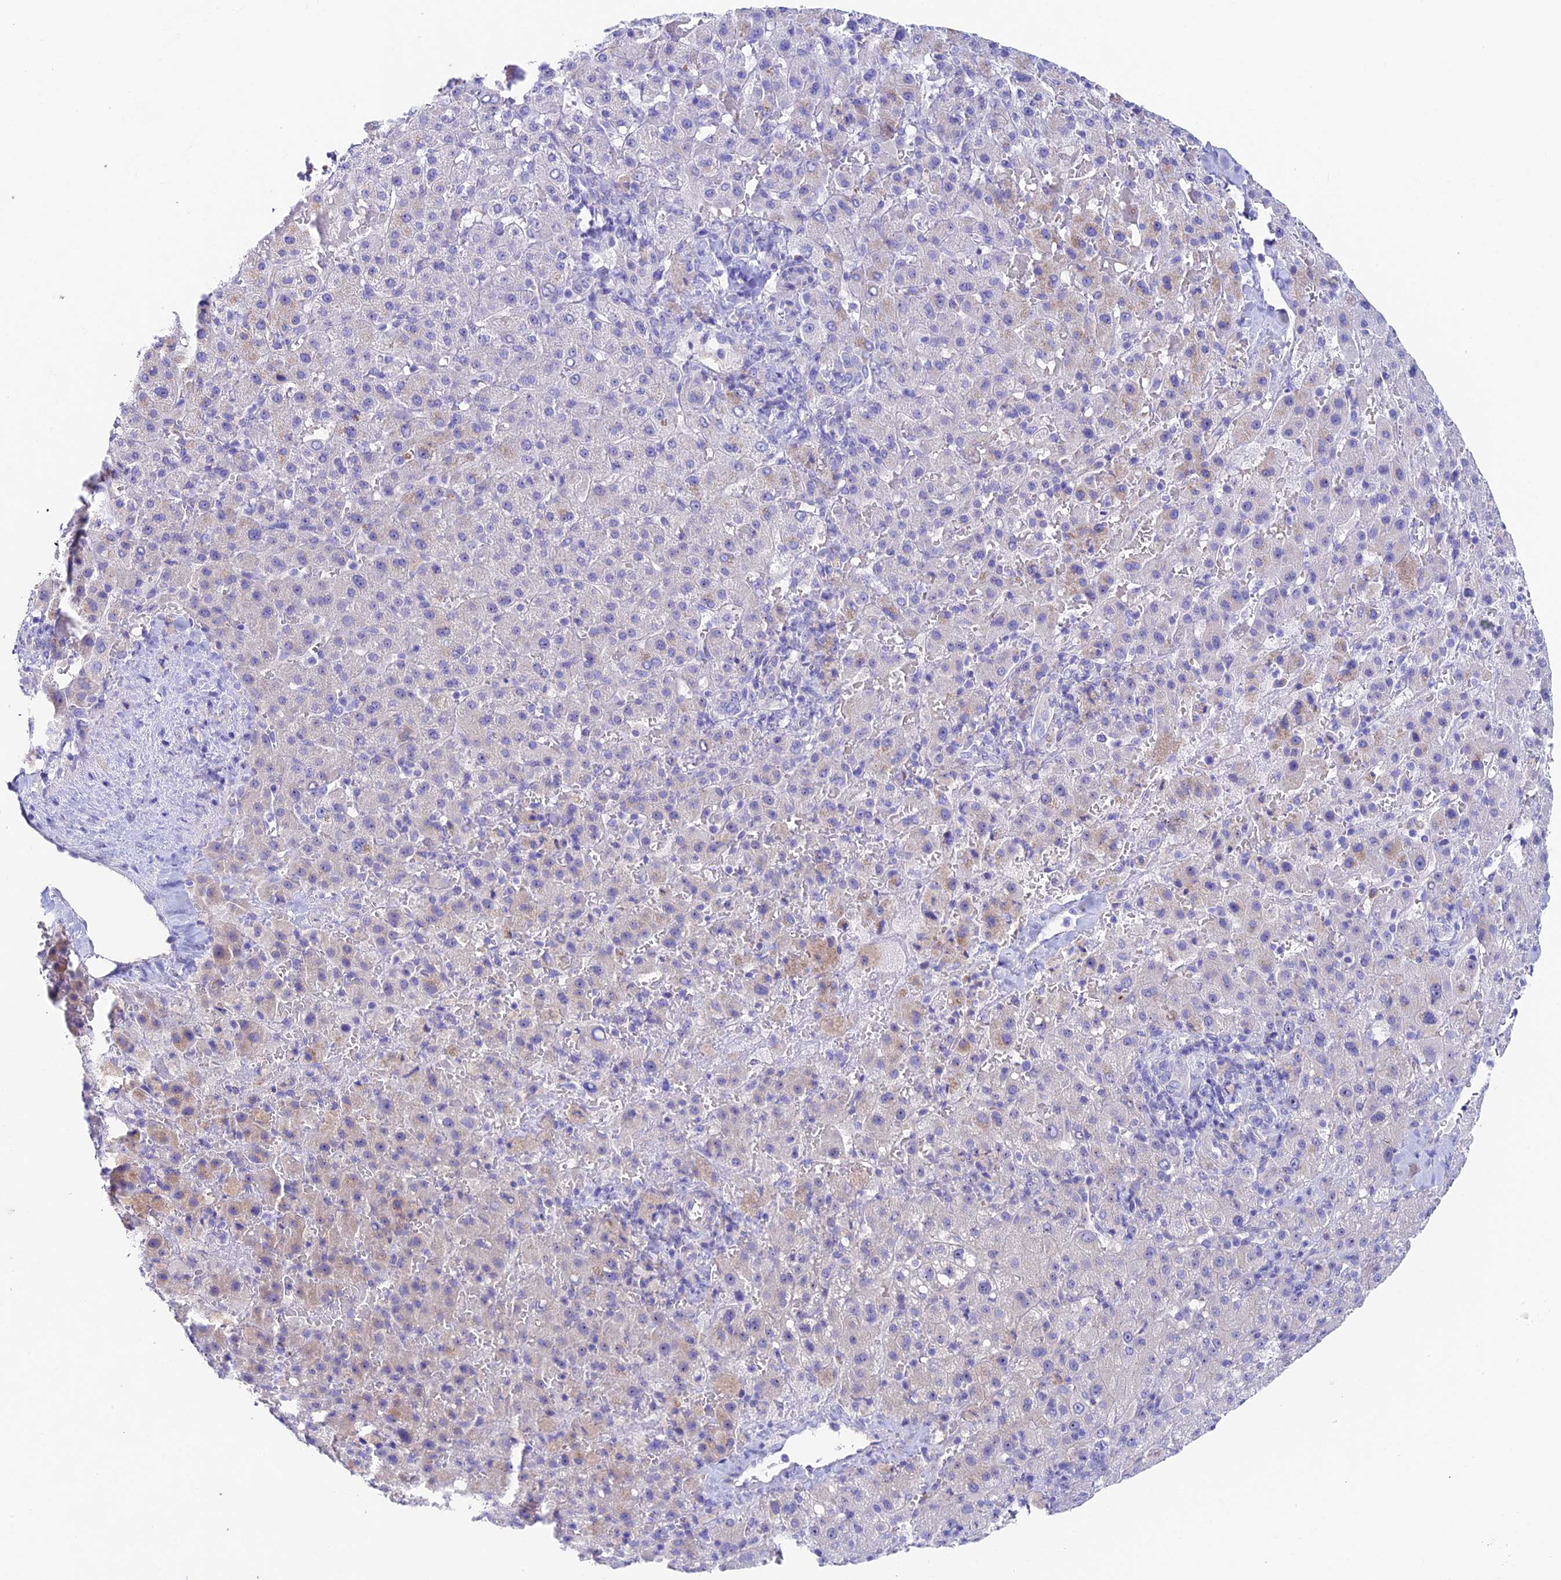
{"staining": {"intensity": "weak", "quantity": "<25%", "location": "cytoplasmic/membranous"}, "tissue": "liver cancer", "cell_type": "Tumor cells", "image_type": "cancer", "snomed": [{"axis": "morphology", "description": "Carcinoma, Hepatocellular, NOS"}, {"axis": "topography", "description": "Liver"}], "caption": "Liver cancer (hepatocellular carcinoma) was stained to show a protein in brown. There is no significant positivity in tumor cells.", "gene": "DUSP29", "patient": {"sex": "female", "age": 58}}